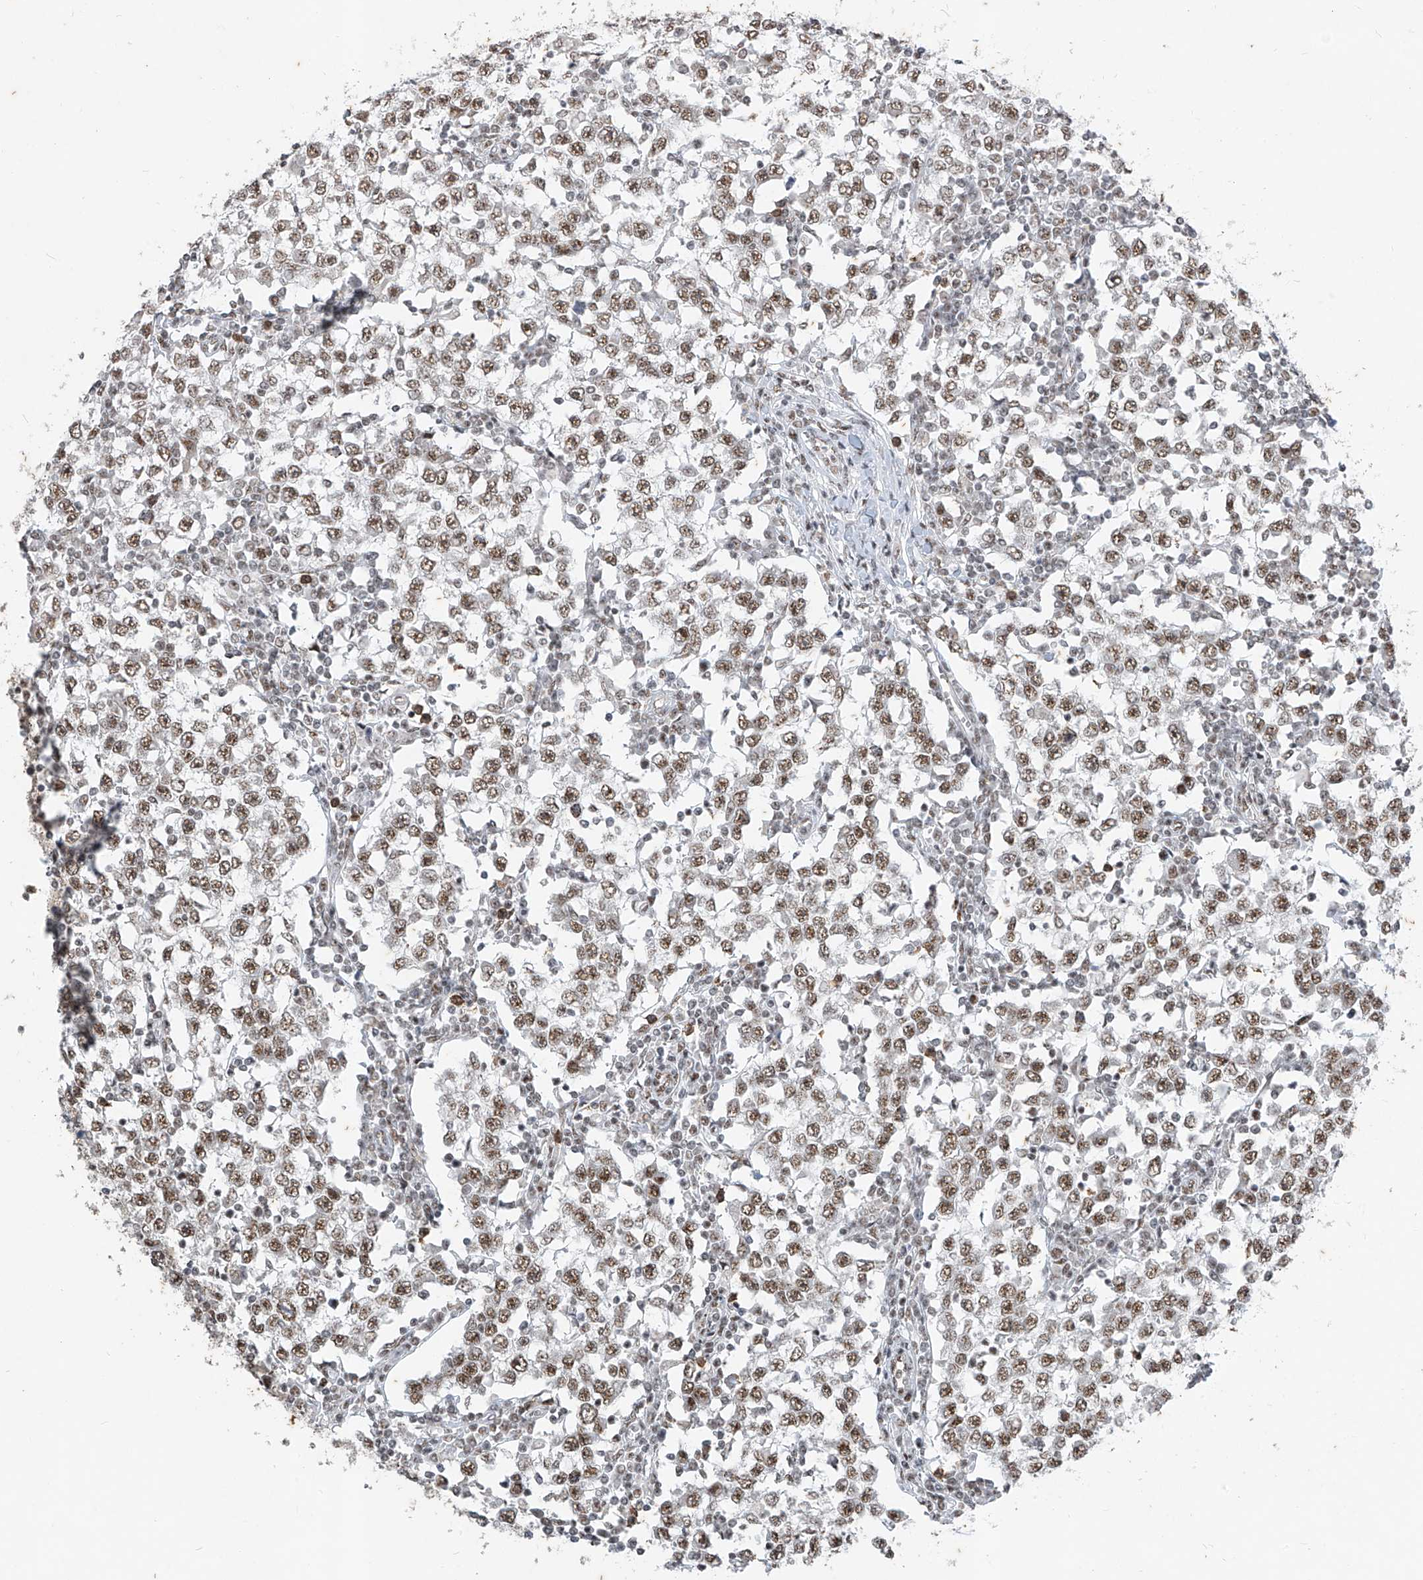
{"staining": {"intensity": "moderate", "quantity": ">75%", "location": "nuclear"}, "tissue": "testis cancer", "cell_type": "Tumor cells", "image_type": "cancer", "snomed": [{"axis": "morphology", "description": "Seminoma, NOS"}, {"axis": "topography", "description": "Testis"}], "caption": "Testis cancer (seminoma) stained with DAB immunohistochemistry (IHC) shows medium levels of moderate nuclear positivity in approximately >75% of tumor cells.", "gene": "TFEC", "patient": {"sex": "male", "age": 65}}